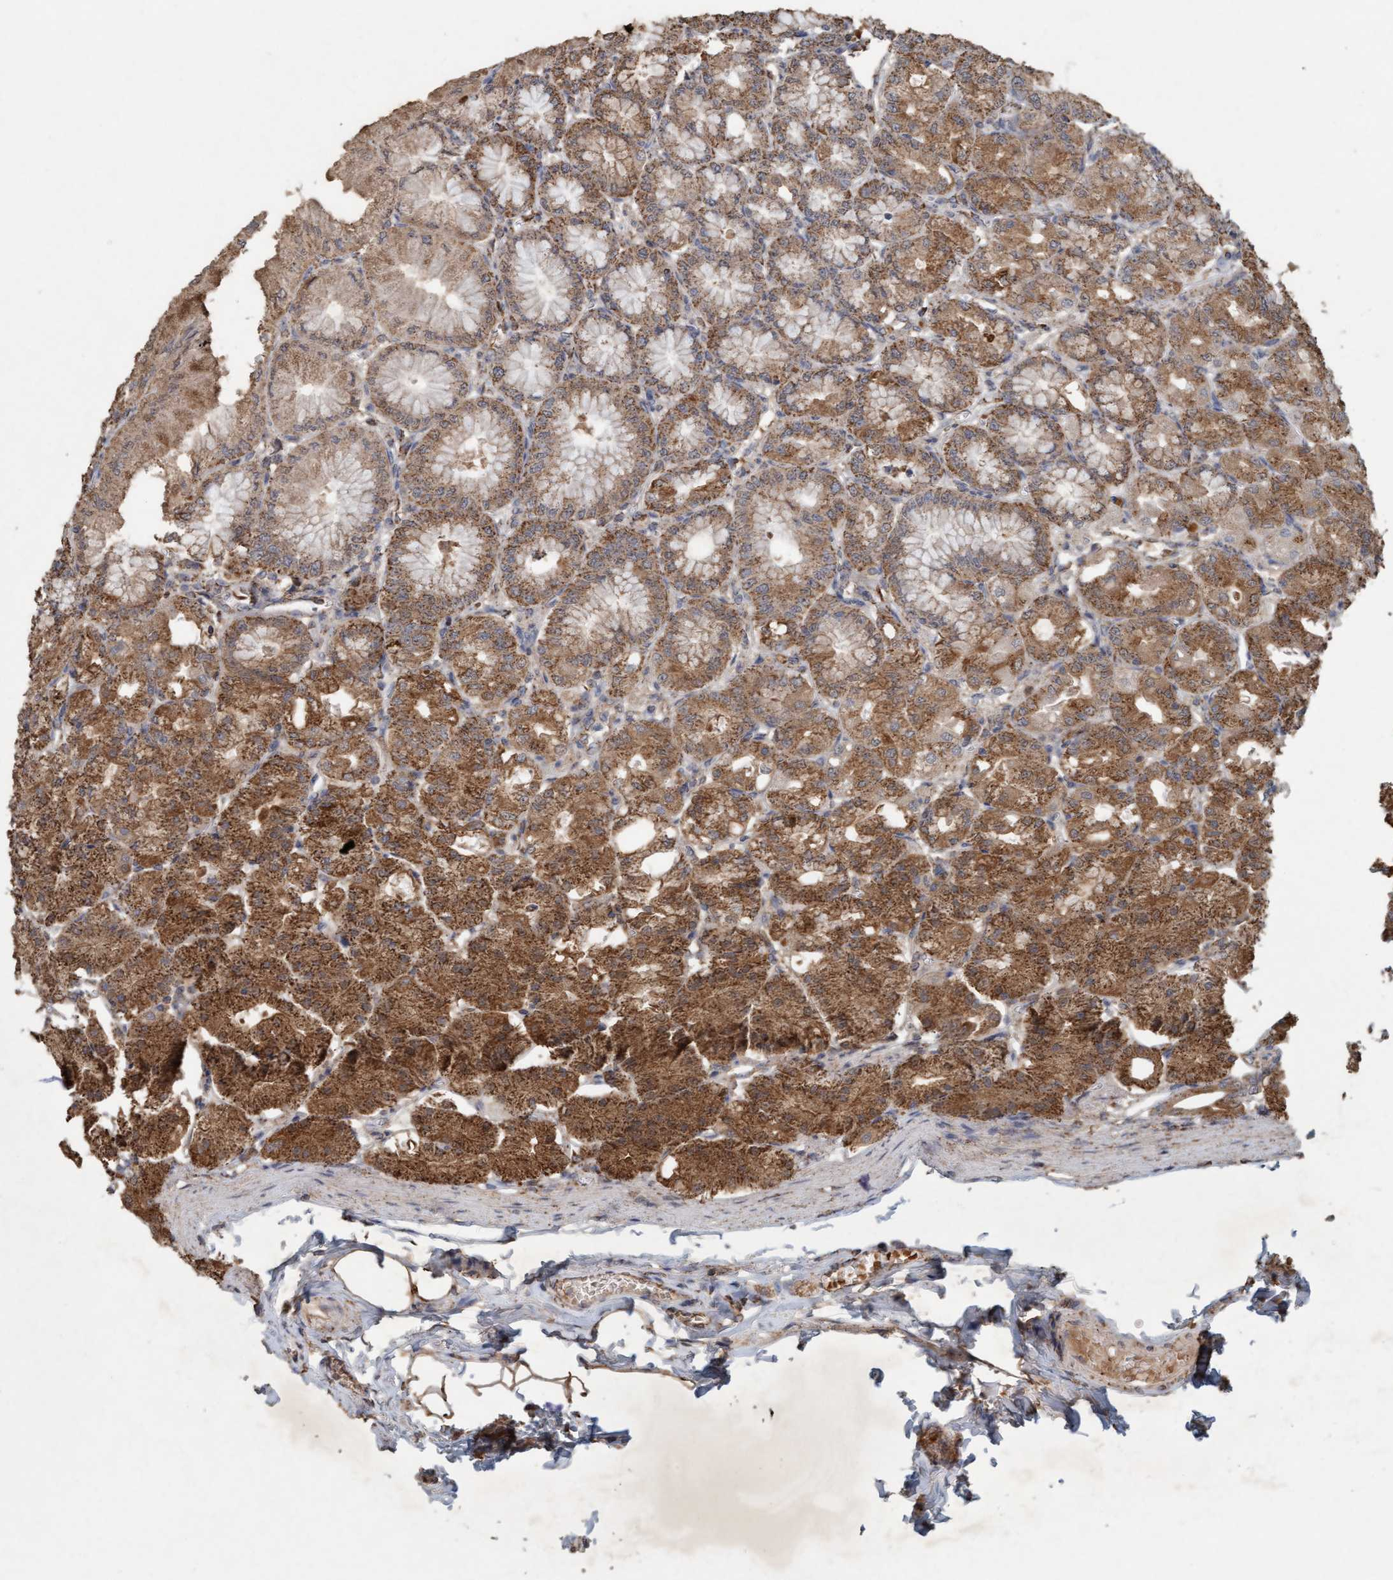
{"staining": {"intensity": "moderate", "quantity": ">75%", "location": "cytoplasmic/membranous"}, "tissue": "stomach", "cell_type": "Glandular cells", "image_type": "normal", "snomed": [{"axis": "morphology", "description": "Normal tissue, NOS"}, {"axis": "topography", "description": "Stomach, lower"}], "caption": "This image displays benign stomach stained with IHC to label a protein in brown. The cytoplasmic/membranous of glandular cells show moderate positivity for the protein. Nuclei are counter-stained blue.", "gene": "VSIG8", "patient": {"sex": "male", "age": 71}}